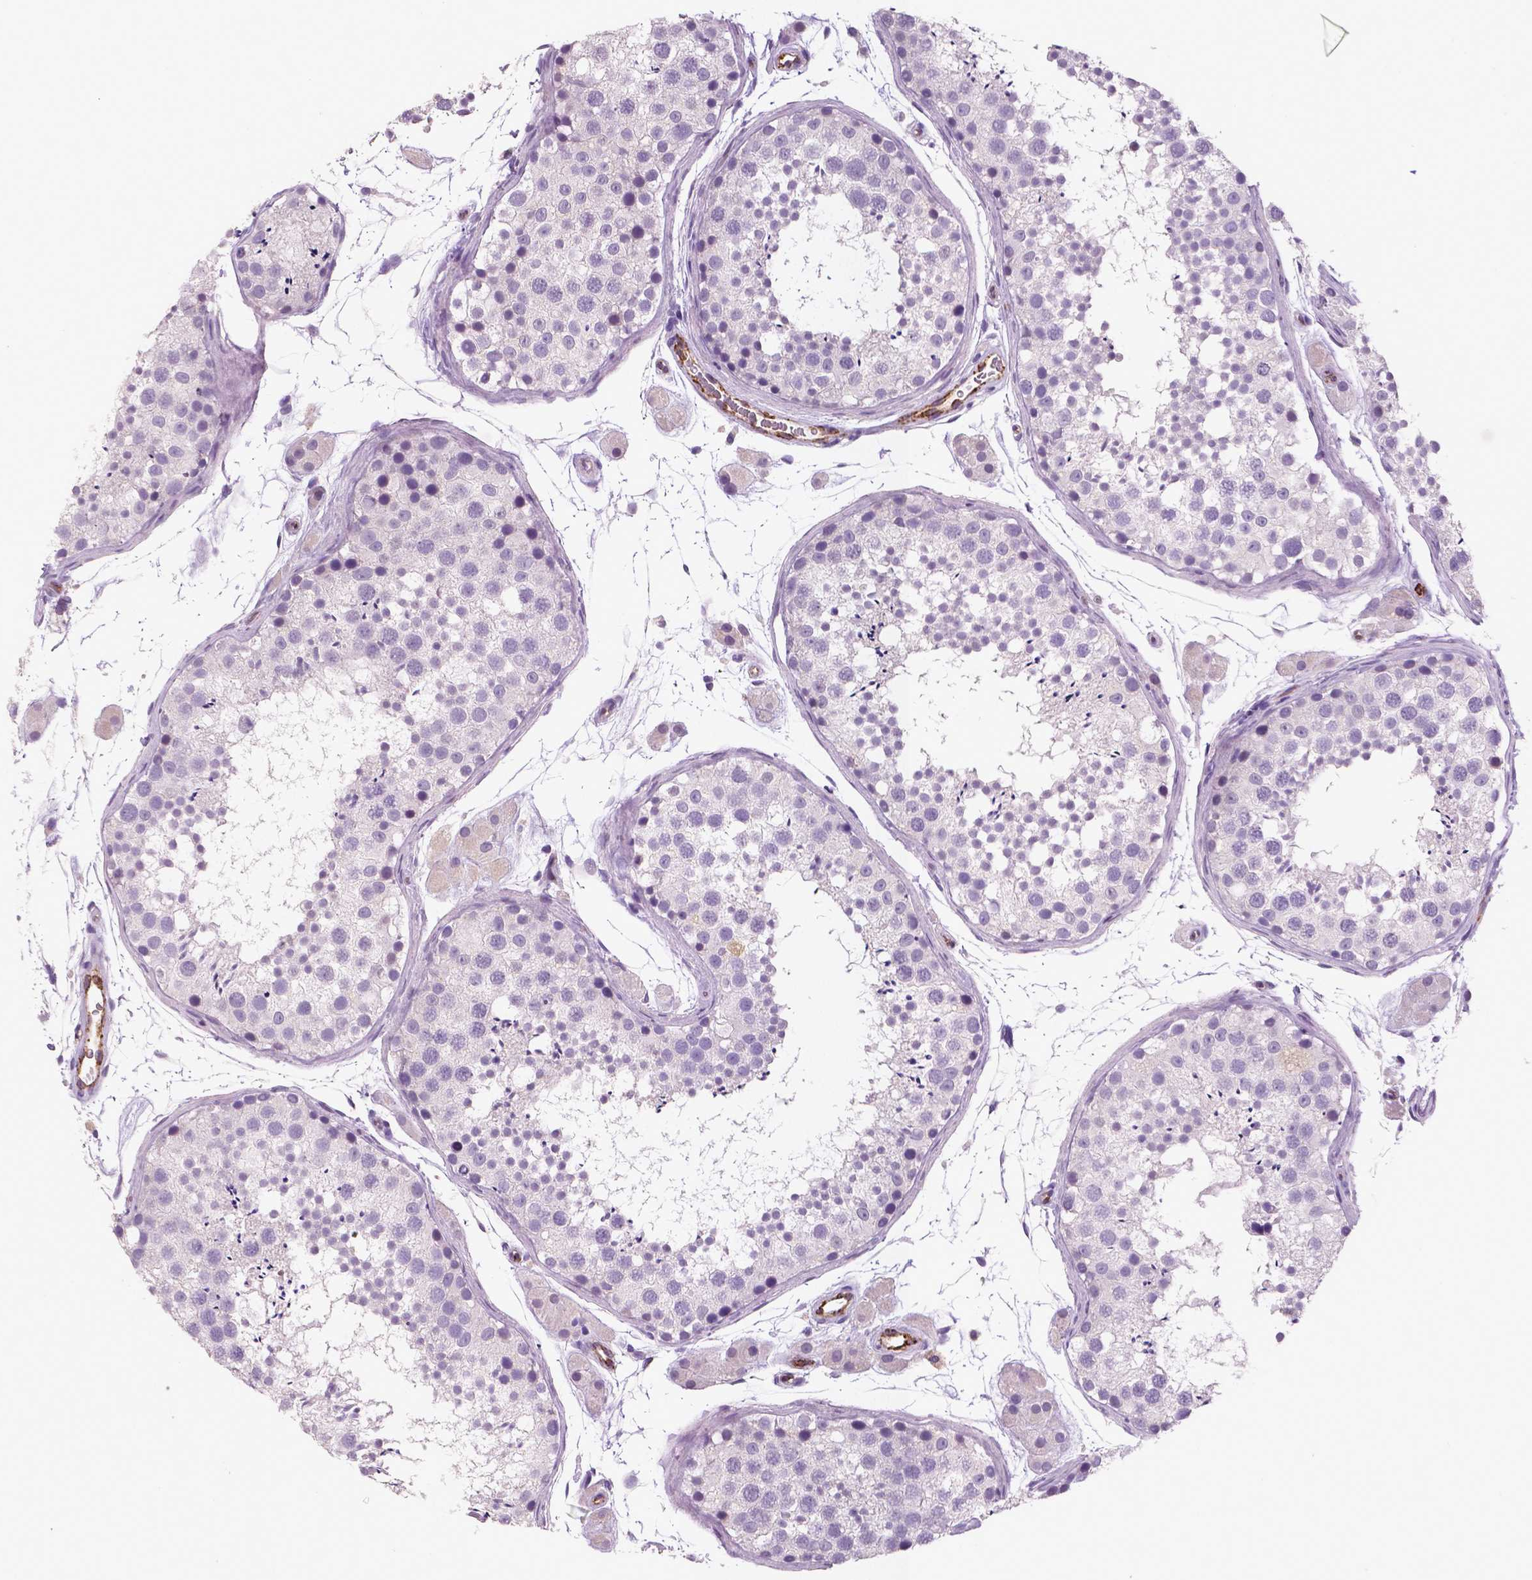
{"staining": {"intensity": "negative", "quantity": "none", "location": "none"}, "tissue": "testis", "cell_type": "Cells in seminiferous ducts", "image_type": "normal", "snomed": [{"axis": "morphology", "description": "Normal tissue, NOS"}, {"axis": "topography", "description": "Testis"}], "caption": "This is an immunohistochemistry (IHC) photomicrograph of unremarkable testis. There is no staining in cells in seminiferous ducts.", "gene": "TSPAN7", "patient": {"sex": "male", "age": 41}}